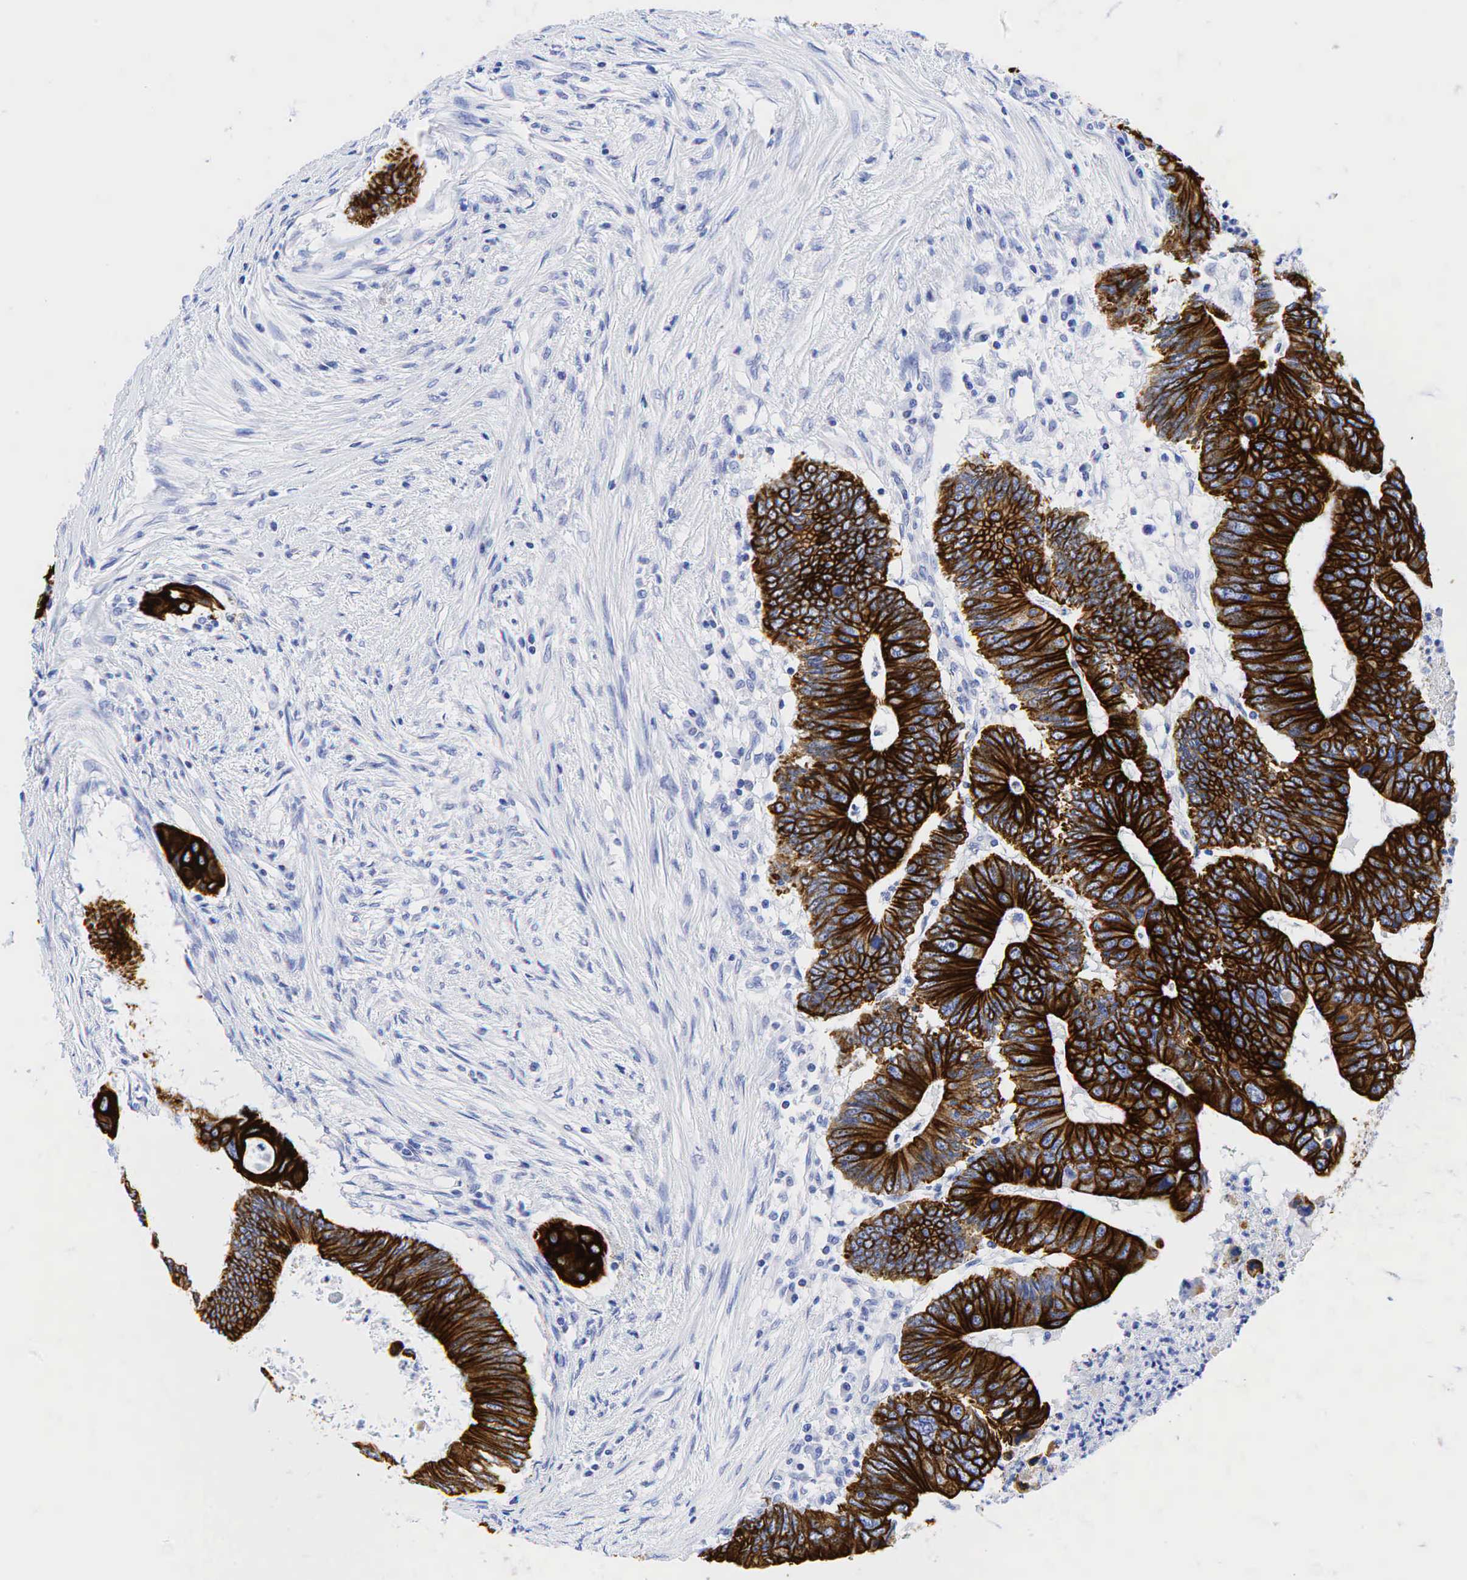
{"staining": {"intensity": "strong", "quantity": ">75%", "location": "cytoplasmic/membranous"}, "tissue": "colorectal cancer", "cell_type": "Tumor cells", "image_type": "cancer", "snomed": [{"axis": "morphology", "description": "Adenocarcinoma, NOS"}, {"axis": "topography", "description": "Colon"}], "caption": "Tumor cells exhibit high levels of strong cytoplasmic/membranous expression in approximately >75% of cells in human adenocarcinoma (colorectal). The protein is stained brown, and the nuclei are stained in blue (DAB IHC with brightfield microscopy, high magnification).", "gene": "KRT18", "patient": {"sex": "male", "age": 65}}